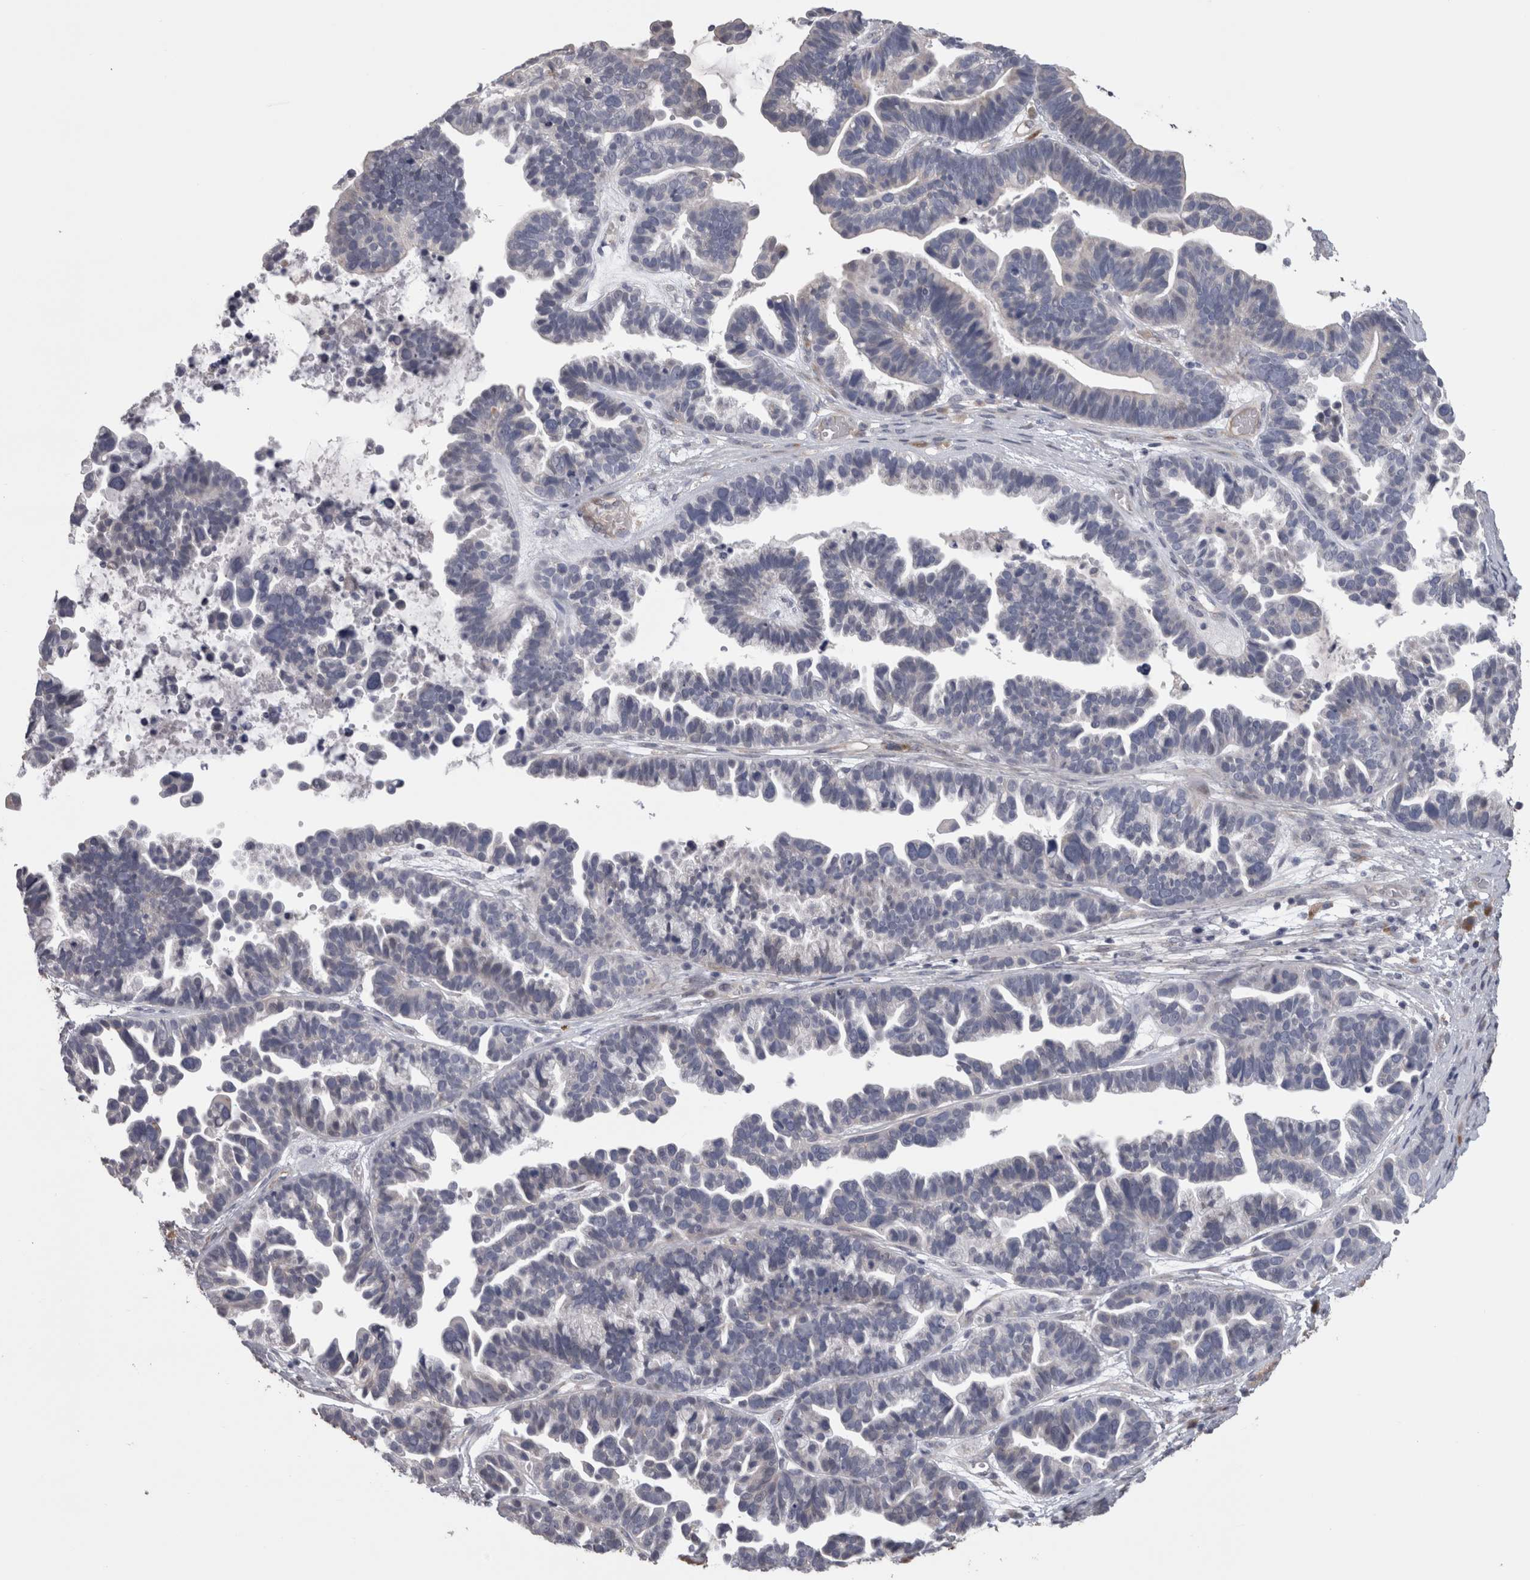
{"staining": {"intensity": "negative", "quantity": "none", "location": "none"}, "tissue": "ovarian cancer", "cell_type": "Tumor cells", "image_type": "cancer", "snomed": [{"axis": "morphology", "description": "Cystadenocarcinoma, serous, NOS"}, {"axis": "topography", "description": "Ovary"}], "caption": "High magnification brightfield microscopy of serous cystadenocarcinoma (ovarian) stained with DAB (3,3'-diaminobenzidine) (brown) and counterstained with hematoxylin (blue): tumor cells show no significant positivity.", "gene": "STC1", "patient": {"sex": "female", "age": 56}}